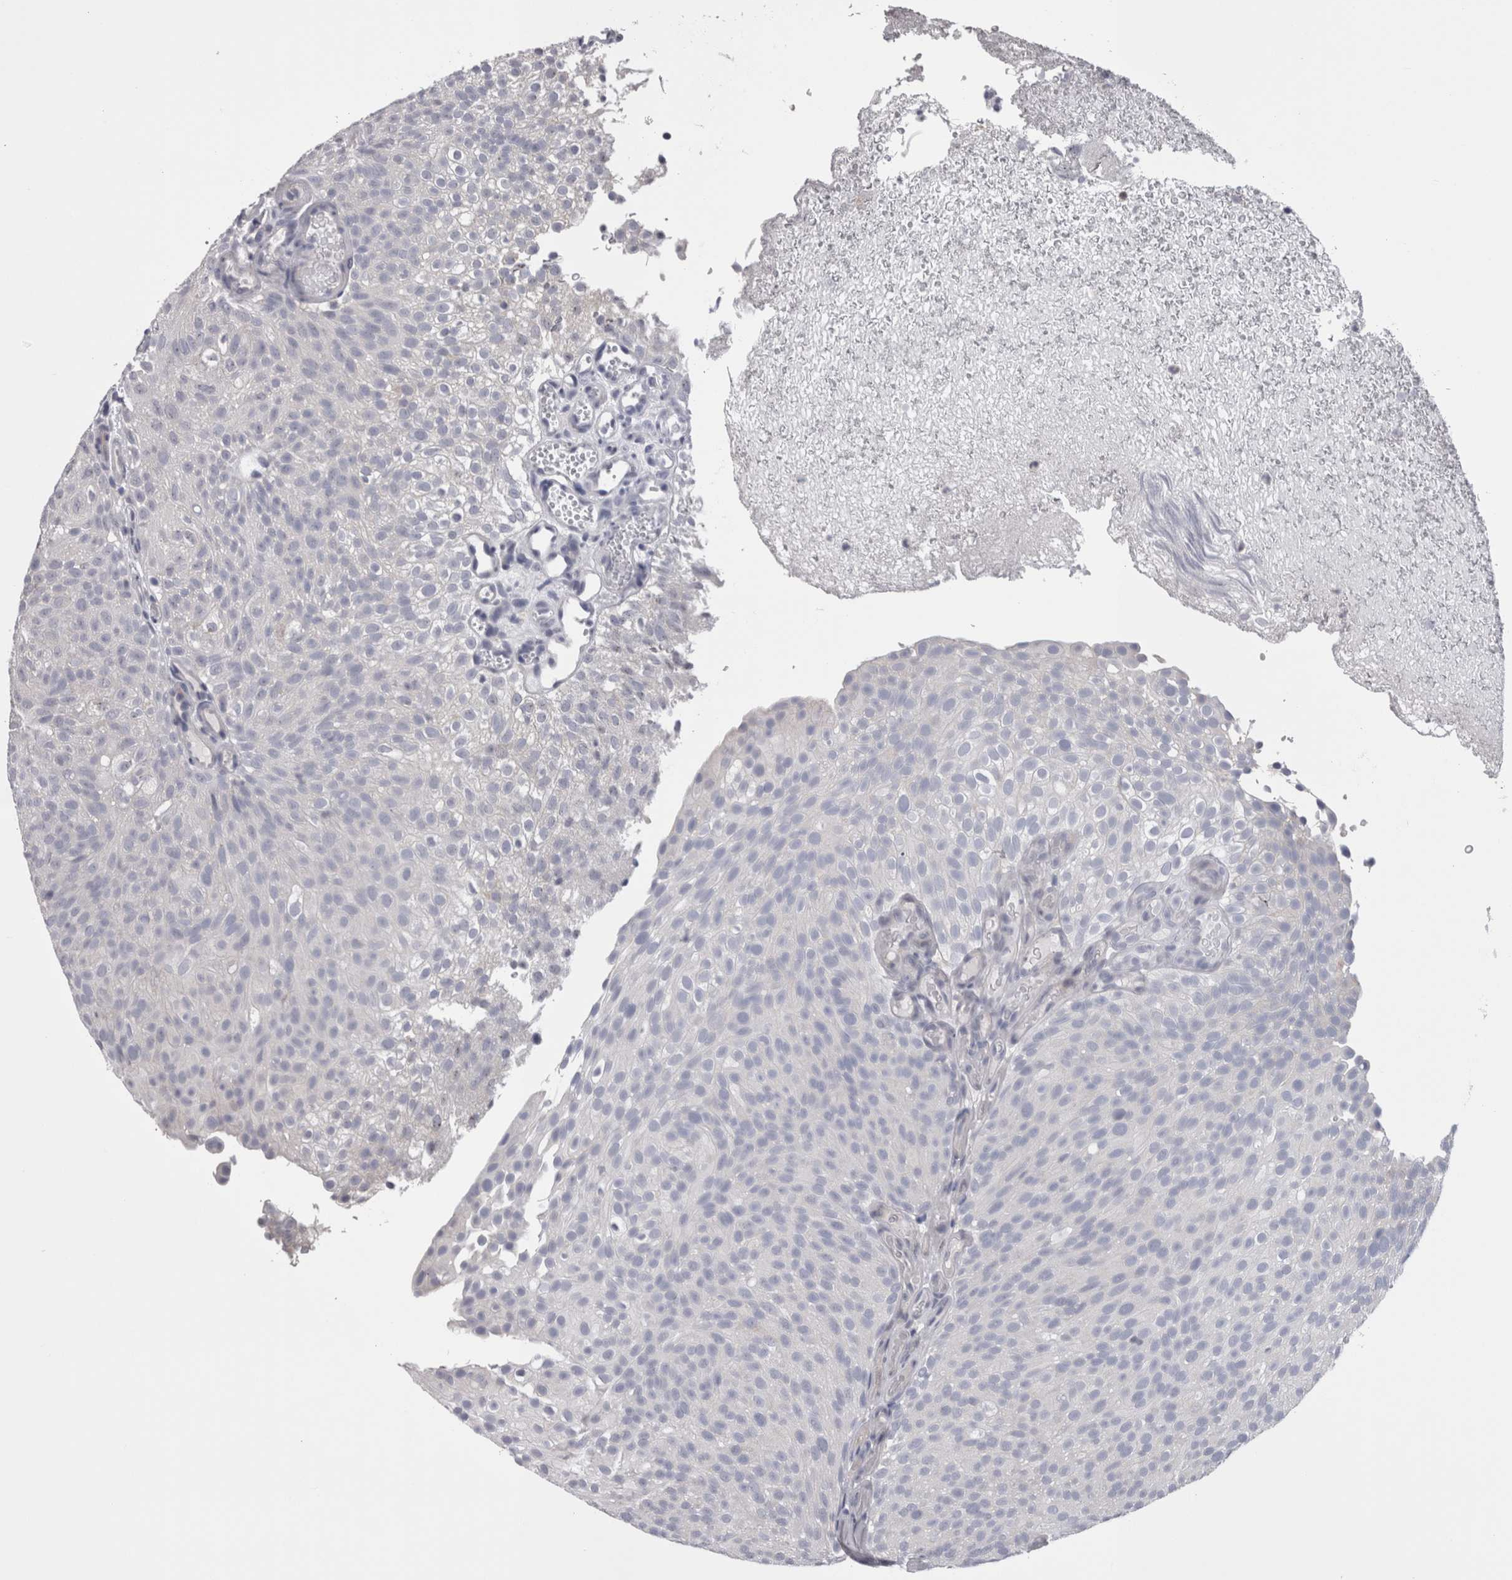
{"staining": {"intensity": "negative", "quantity": "none", "location": "none"}, "tissue": "urothelial cancer", "cell_type": "Tumor cells", "image_type": "cancer", "snomed": [{"axis": "morphology", "description": "Urothelial carcinoma, Low grade"}, {"axis": "topography", "description": "Urinary bladder"}], "caption": "Urothelial carcinoma (low-grade) was stained to show a protein in brown. There is no significant positivity in tumor cells.", "gene": "PWP2", "patient": {"sex": "male", "age": 78}}